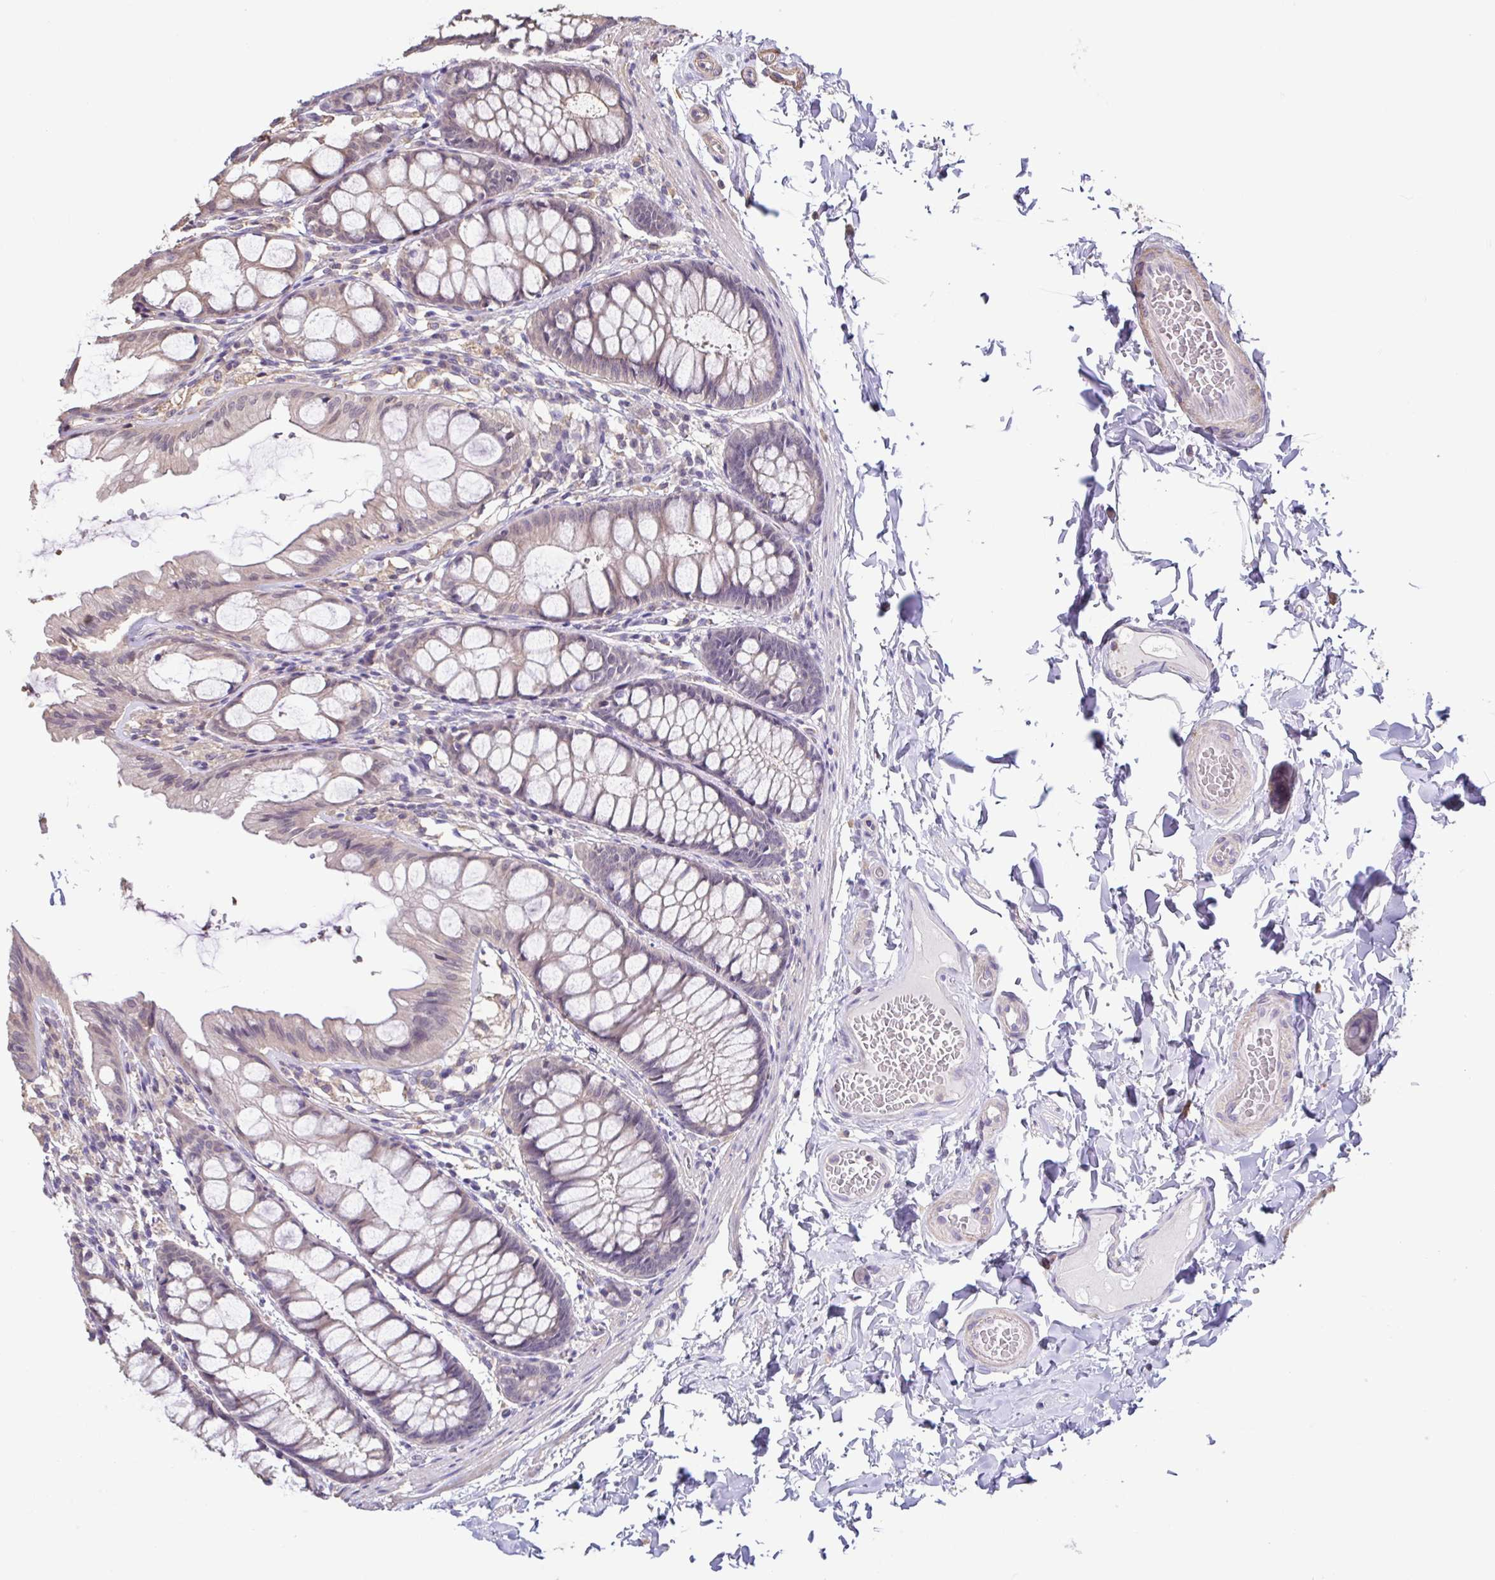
{"staining": {"intensity": "weak", "quantity": "25%-75%", "location": "cytoplasmic/membranous"}, "tissue": "colon", "cell_type": "Endothelial cells", "image_type": "normal", "snomed": [{"axis": "morphology", "description": "Normal tissue, NOS"}, {"axis": "topography", "description": "Colon"}], "caption": "The micrograph demonstrates immunohistochemical staining of benign colon. There is weak cytoplasmic/membranous expression is seen in about 25%-75% of endothelial cells.", "gene": "ACTRT2", "patient": {"sex": "male", "age": 47}}